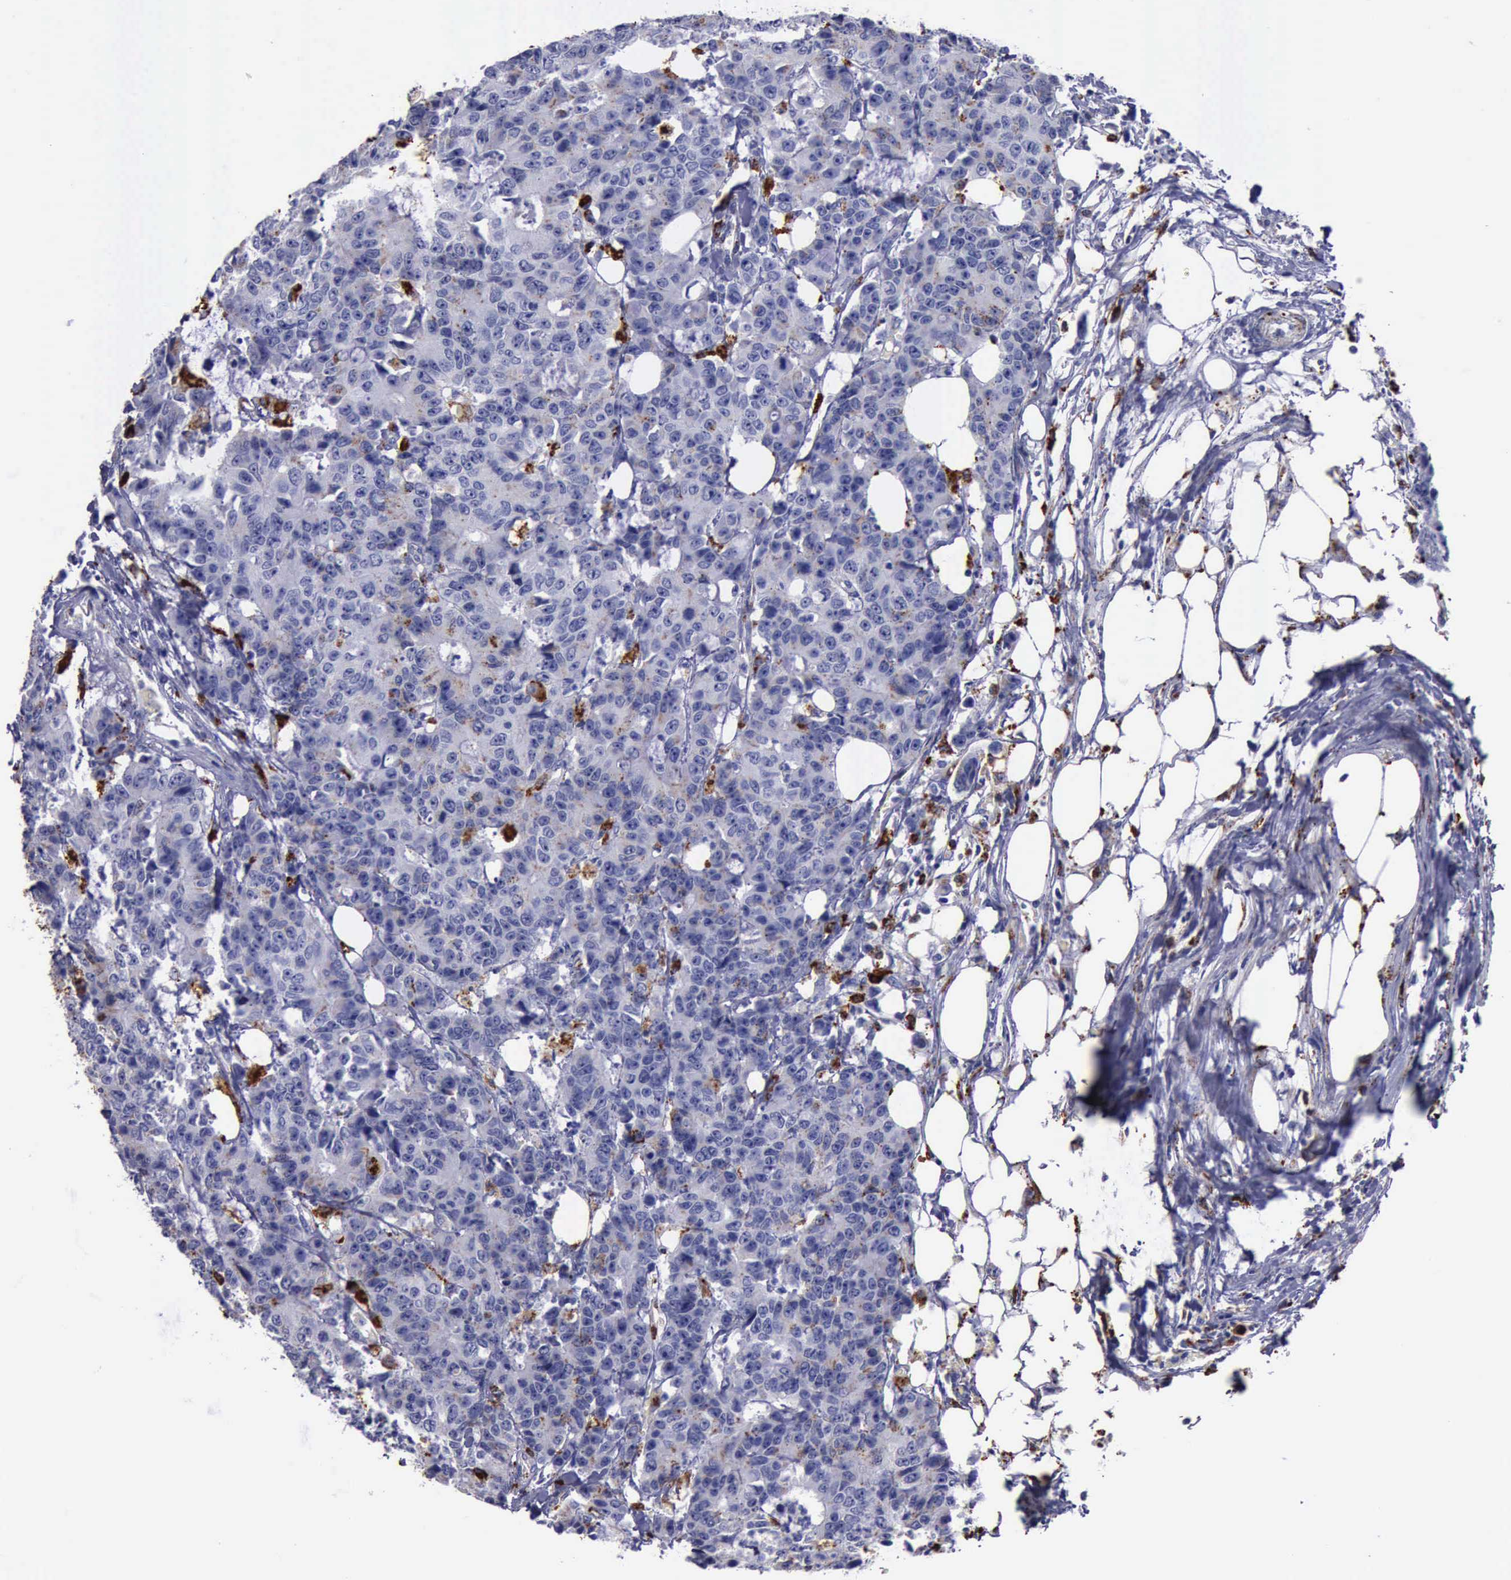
{"staining": {"intensity": "weak", "quantity": "<25%", "location": "cytoplasmic/membranous"}, "tissue": "colorectal cancer", "cell_type": "Tumor cells", "image_type": "cancer", "snomed": [{"axis": "morphology", "description": "Adenocarcinoma, NOS"}, {"axis": "topography", "description": "Colon"}], "caption": "There is no significant expression in tumor cells of adenocarcinoma (colorectal).", "gene": "CTSD", "patient": {"sex": "female", "age": 86}}